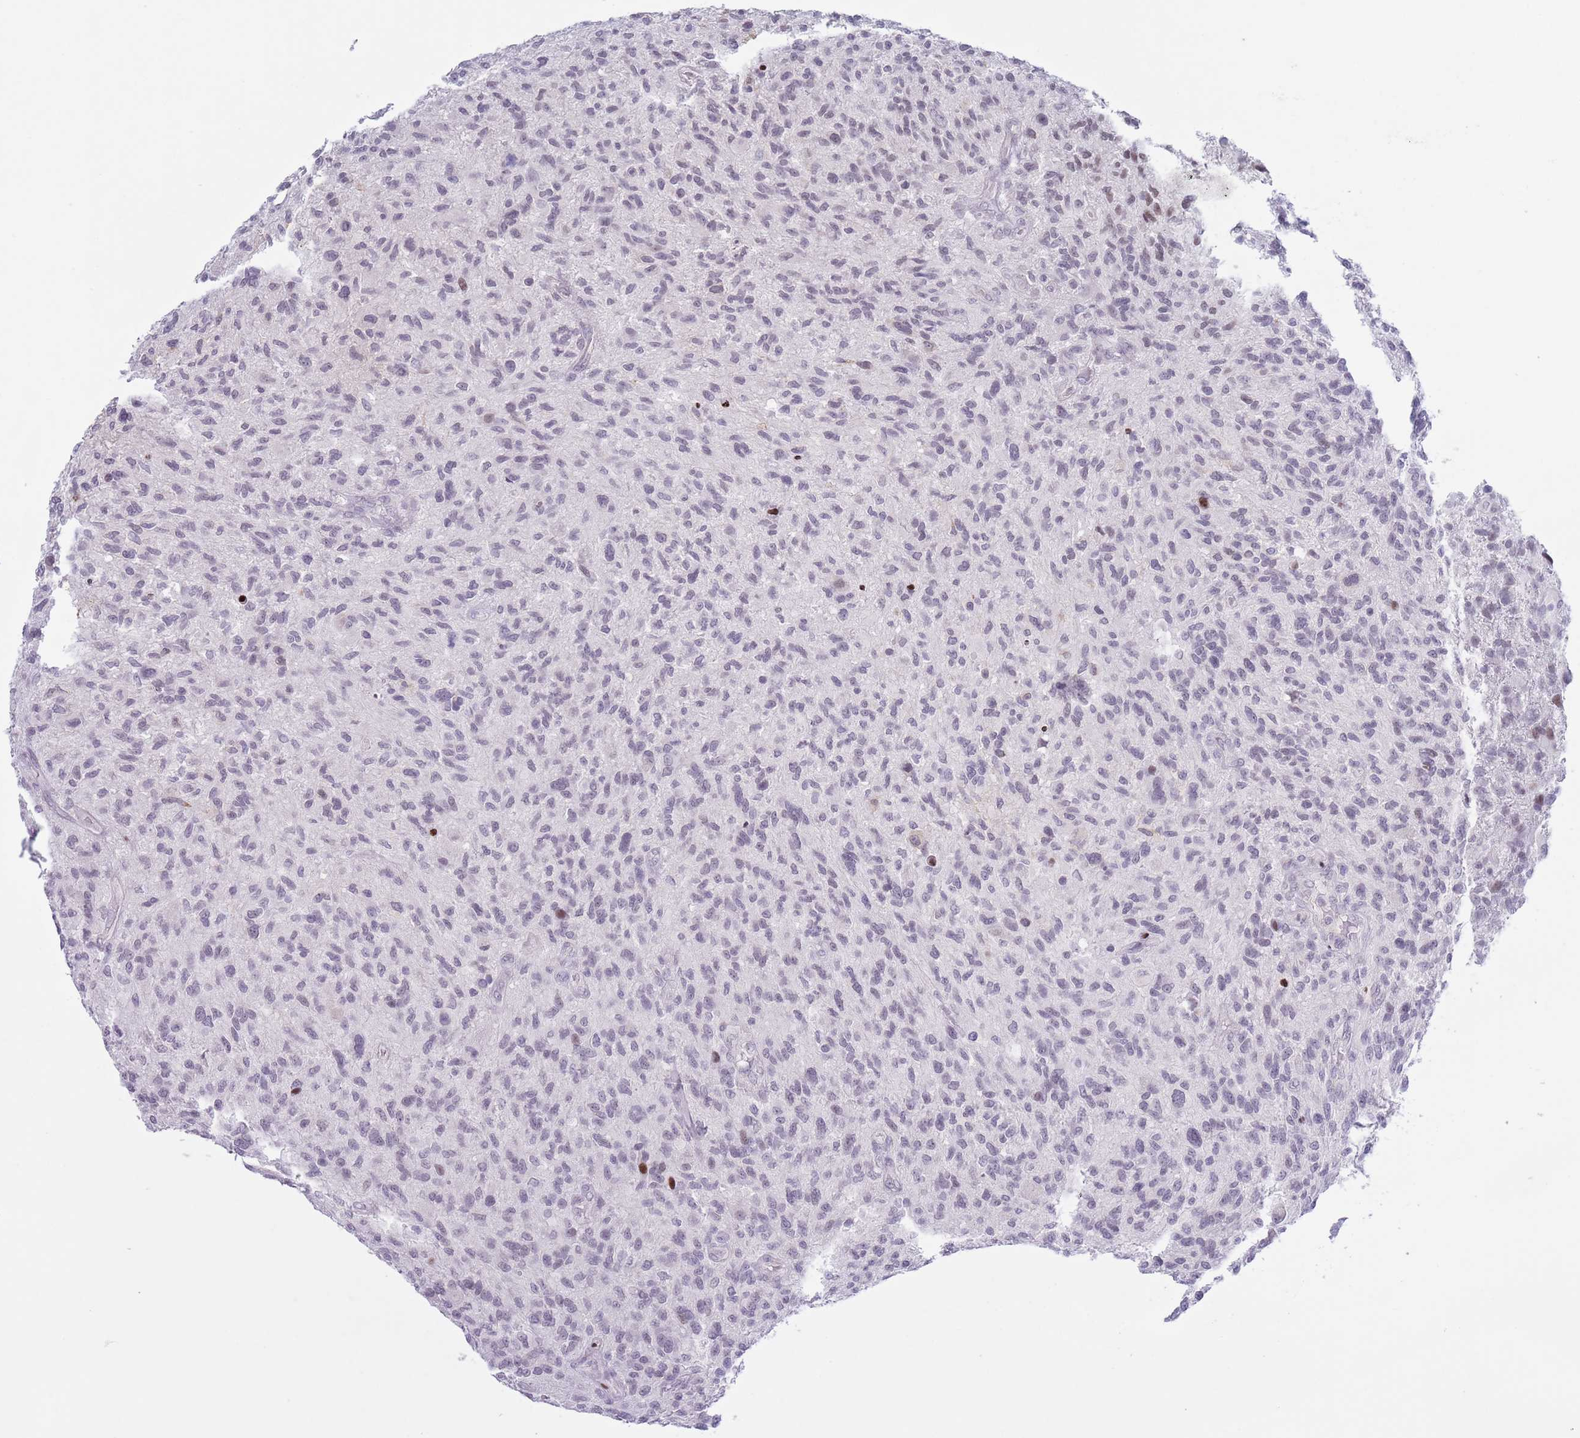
{"staining": {"intensity": "negative", "quantity": "none", "location": "none"}, "tissue": "glioma", "cell_type": "Tumor cells", "image_type": "cancer", "snomed": [{"axis": "morphology", "description": "Glioma, malignant, High grade"}, {"axis": "topography", "description": "Brain"}], "caption": "Immunohistochemistry of human malignant glioma (high-grade) demonstrates no positivity in tumor cells.", "gene": "MFSD10", "patient": {"sex": "male", "age": 47}}